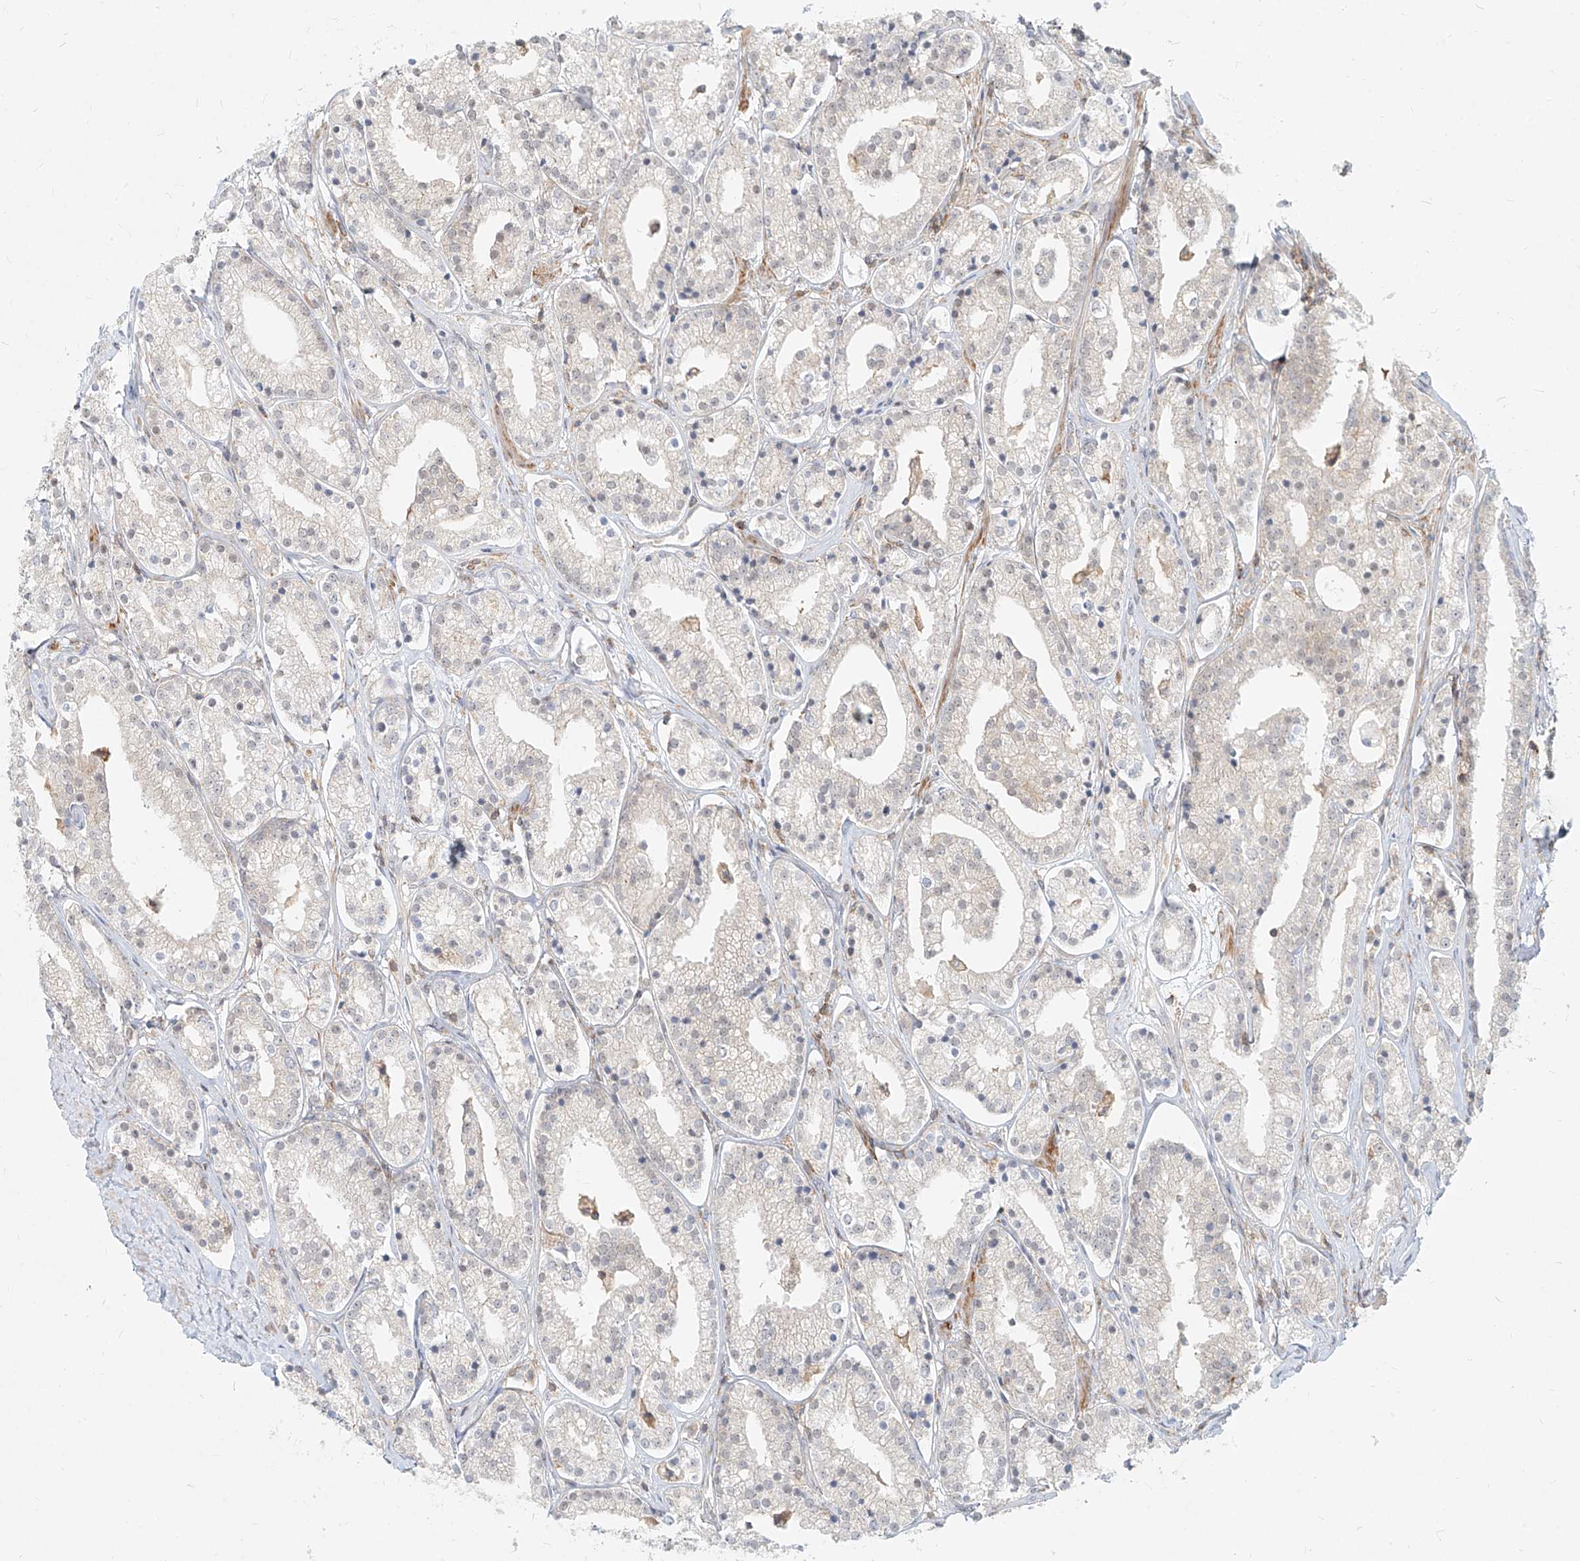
{"staining": {"intensity": "negative", "quantity": "none", "location": "none"}, "tissue": "prostate cancer", "cell_type": "Tumor cells", "image_type": "cancer", "snomed": [{"axis": "morphology", "description": "Adenocarcinoma, High grade"}, {"axis": "topography", "description": "Prostate"}], "caption": "A high-resolution photomicrograph shows immunohistochemistry (IHC) staining of high-grade adenocarcinoma (prostate), which exhibits no significant staining in tumor cells.", "gene": "SLC2A12", "patient": {"sex": "male", "age": 69}}